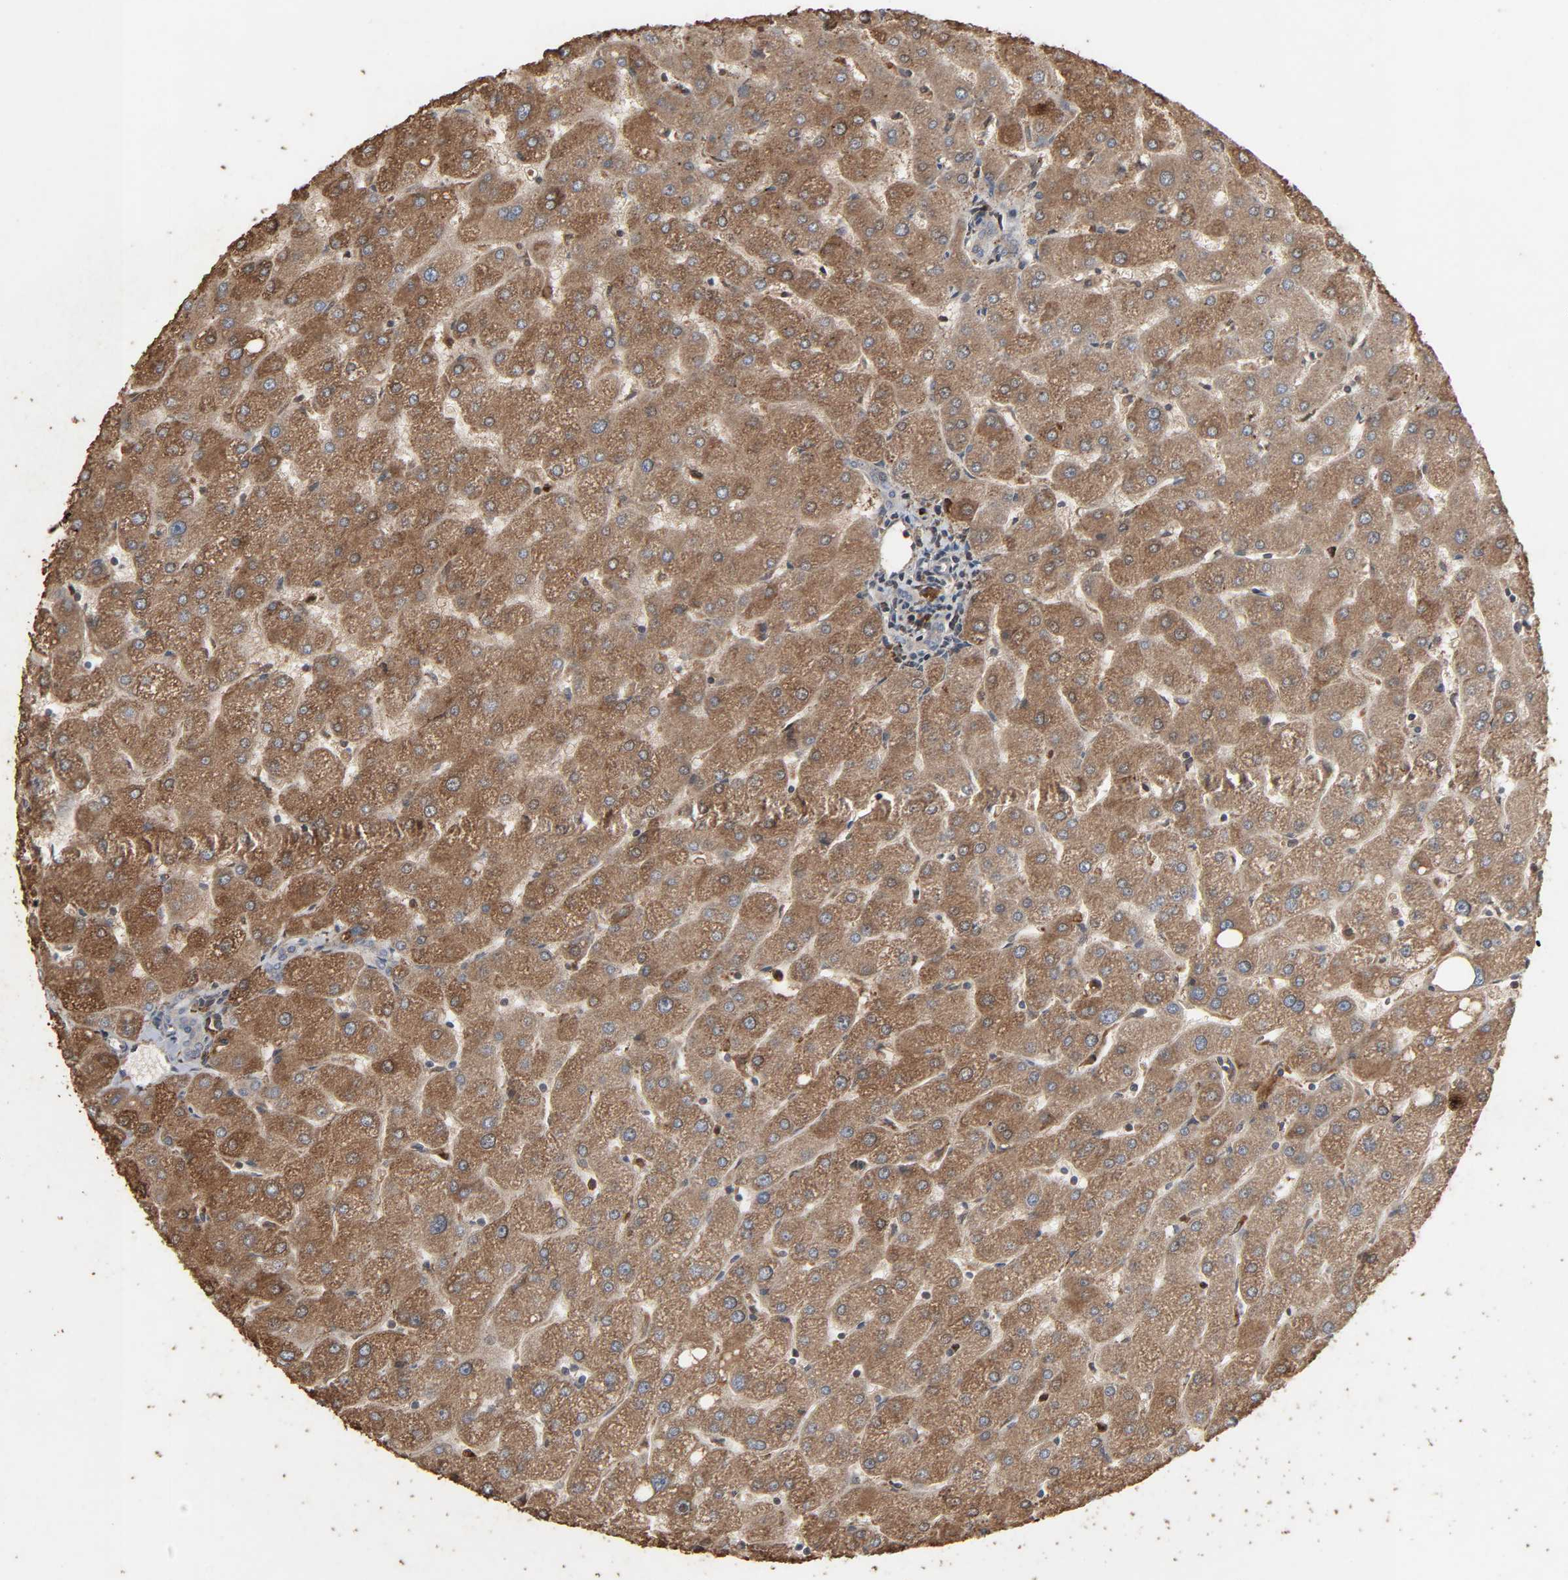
{"staining": {"intensity": "weak", "quantity": ">75%", "location": "cytoplasmic/membranous"}, "tissue": "liver", "cell_type": "Cholangiocytes", "image_type": "normal", "snomed": [{"axis": "morphology", "description": "Normal tissue, NOS"}, {"axis": "topography", "description": "Liver"}], "caption": "DAB immunohistochemical staining of normal liver reveals weak cytoplasmic/membranous protein staining in about >75% of cholangiocytes. The protein of interest is shown in brown color, while the nuclei are stained blue.", "gene": "ADCY4", "patient": {"sex": "male", "age": 67}}